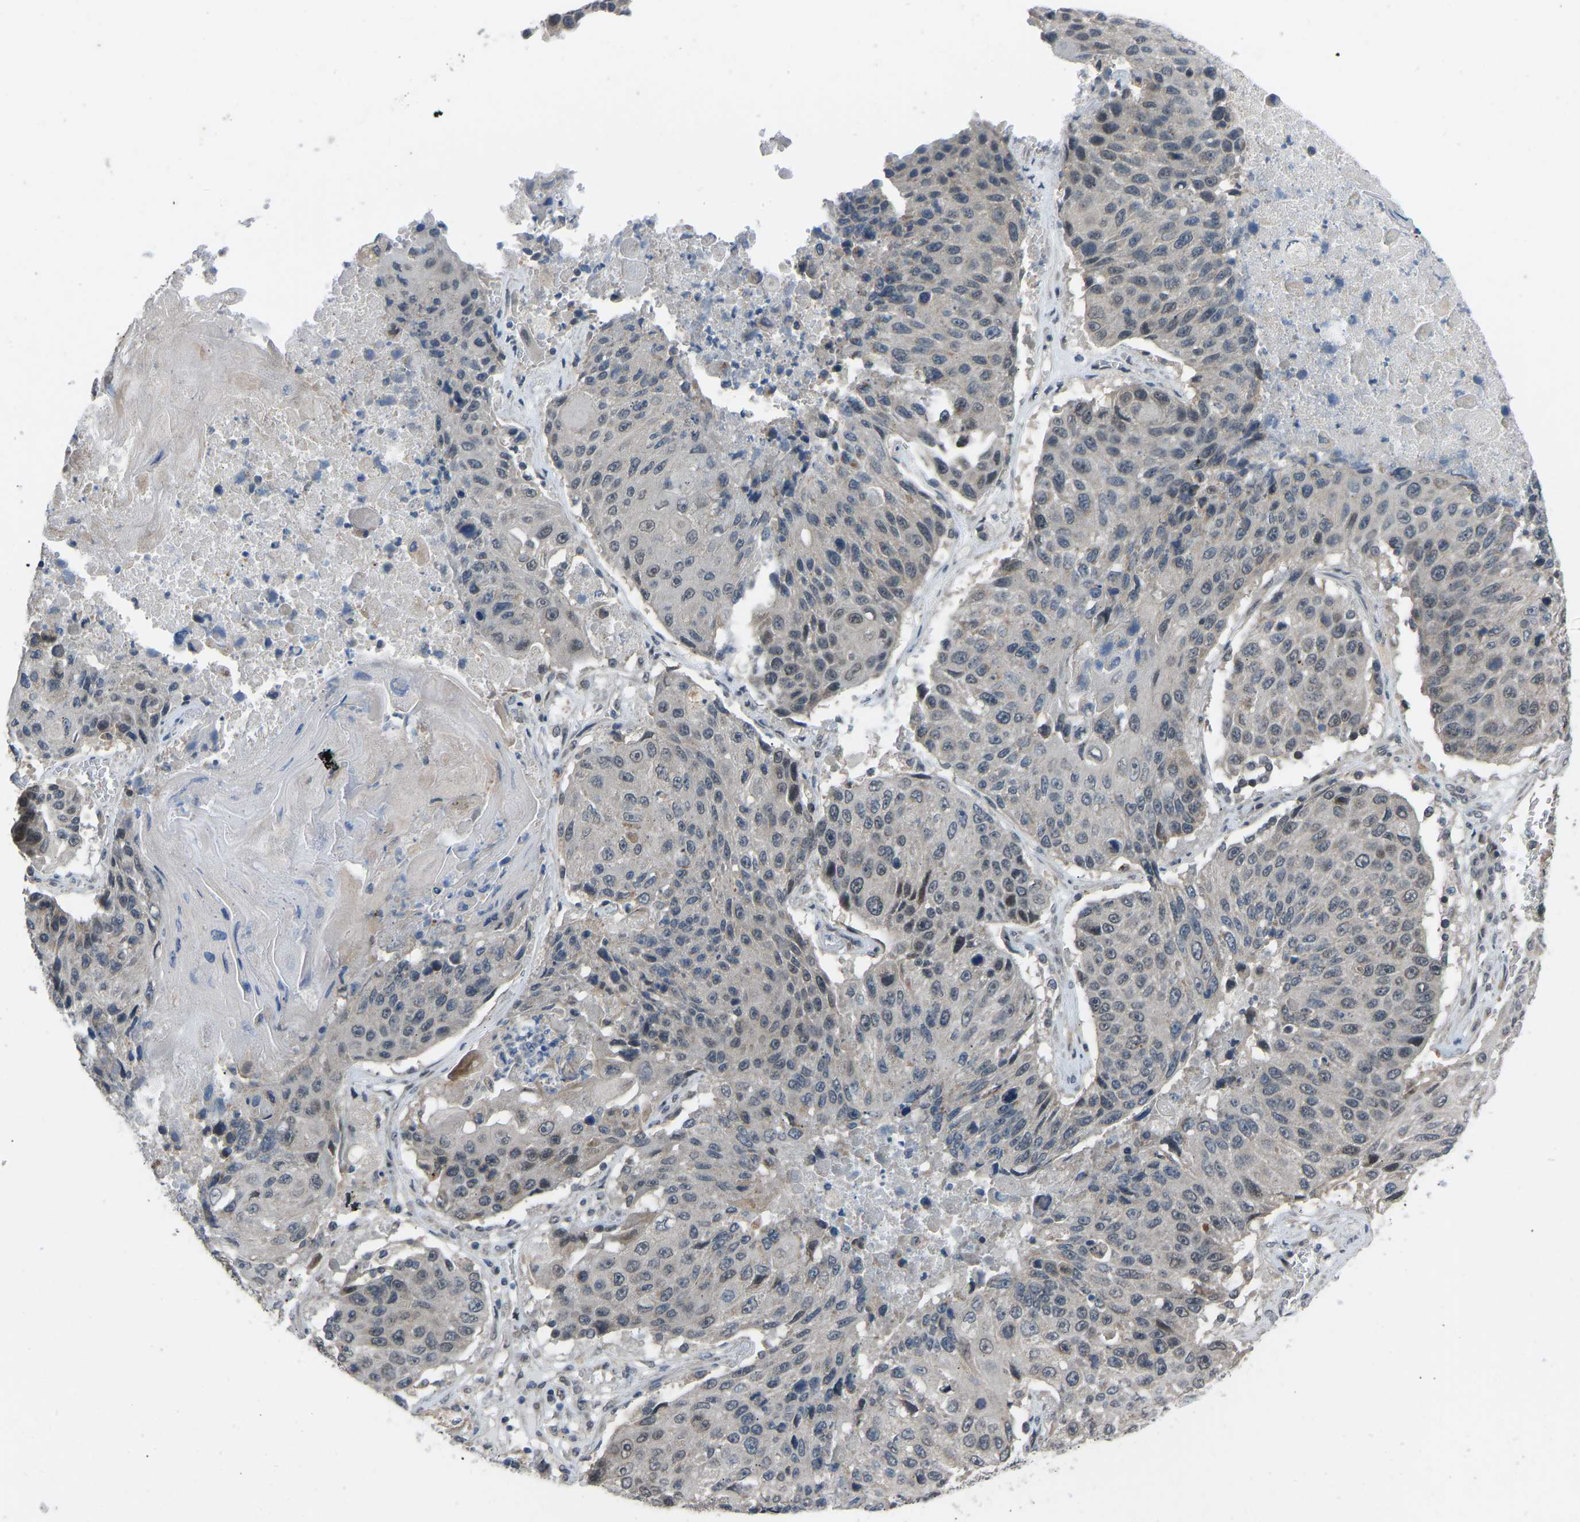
{"staining": {"intensity": "weak", "quantity": "<25%", "location": "cytoplasmic/membranous"}, "tissue": "lung cancer", "cell_type": "Tumor cells", "image_type": "cancer", "snomed": [{"axis": "morphology", "description": "Squamous cell carcinoma, NOS"}, {"axis": "topography", "description": "Lung"}], "caption": "A photomicrograph of human lung squamous cell carcinoma is negative for staining in tumor cells.", "gene": "CDK2AP1", "patient": {"sex": "male", "age": 61}}